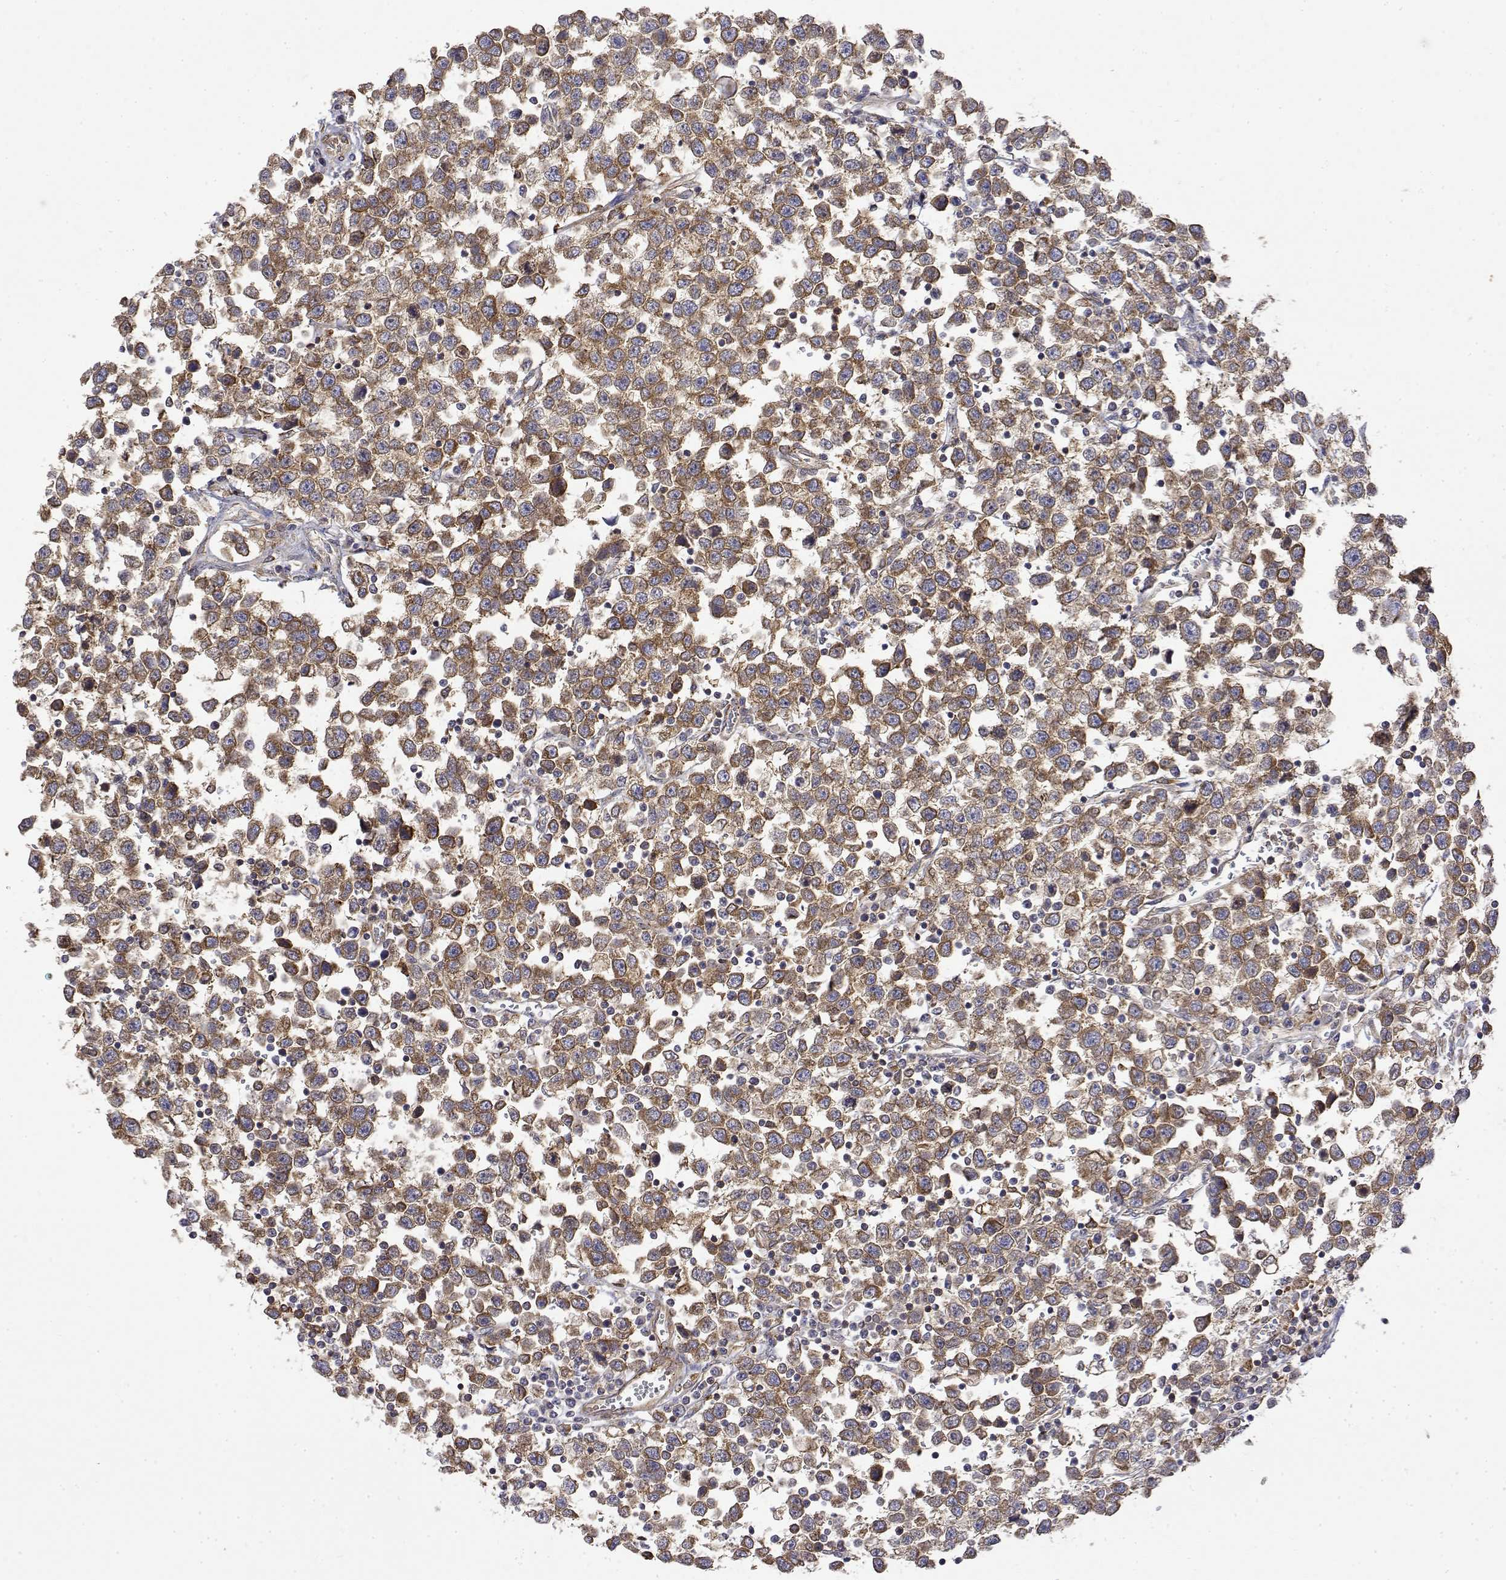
{"staining": {"intensity": "moderate", "quantity": ">75%", "location": "cytoplasmic/membranous"}, "tissue": "testis cancer", "cell_type": "Tumor cells", "image_type": "cancer", "snomed": [{"axis": "morphology", "description": "Seminoma, NOS"}, {"axis": "topography", "description": "Testis"}], "caption": "Immunohistochemical staining of human testis cancer reveals moderate cytoplasmic/membranous protein staining in approximately >75% of tumor cells.", "gene": "PACSIN2", "patient": {"sex": "male", "age": 34}}